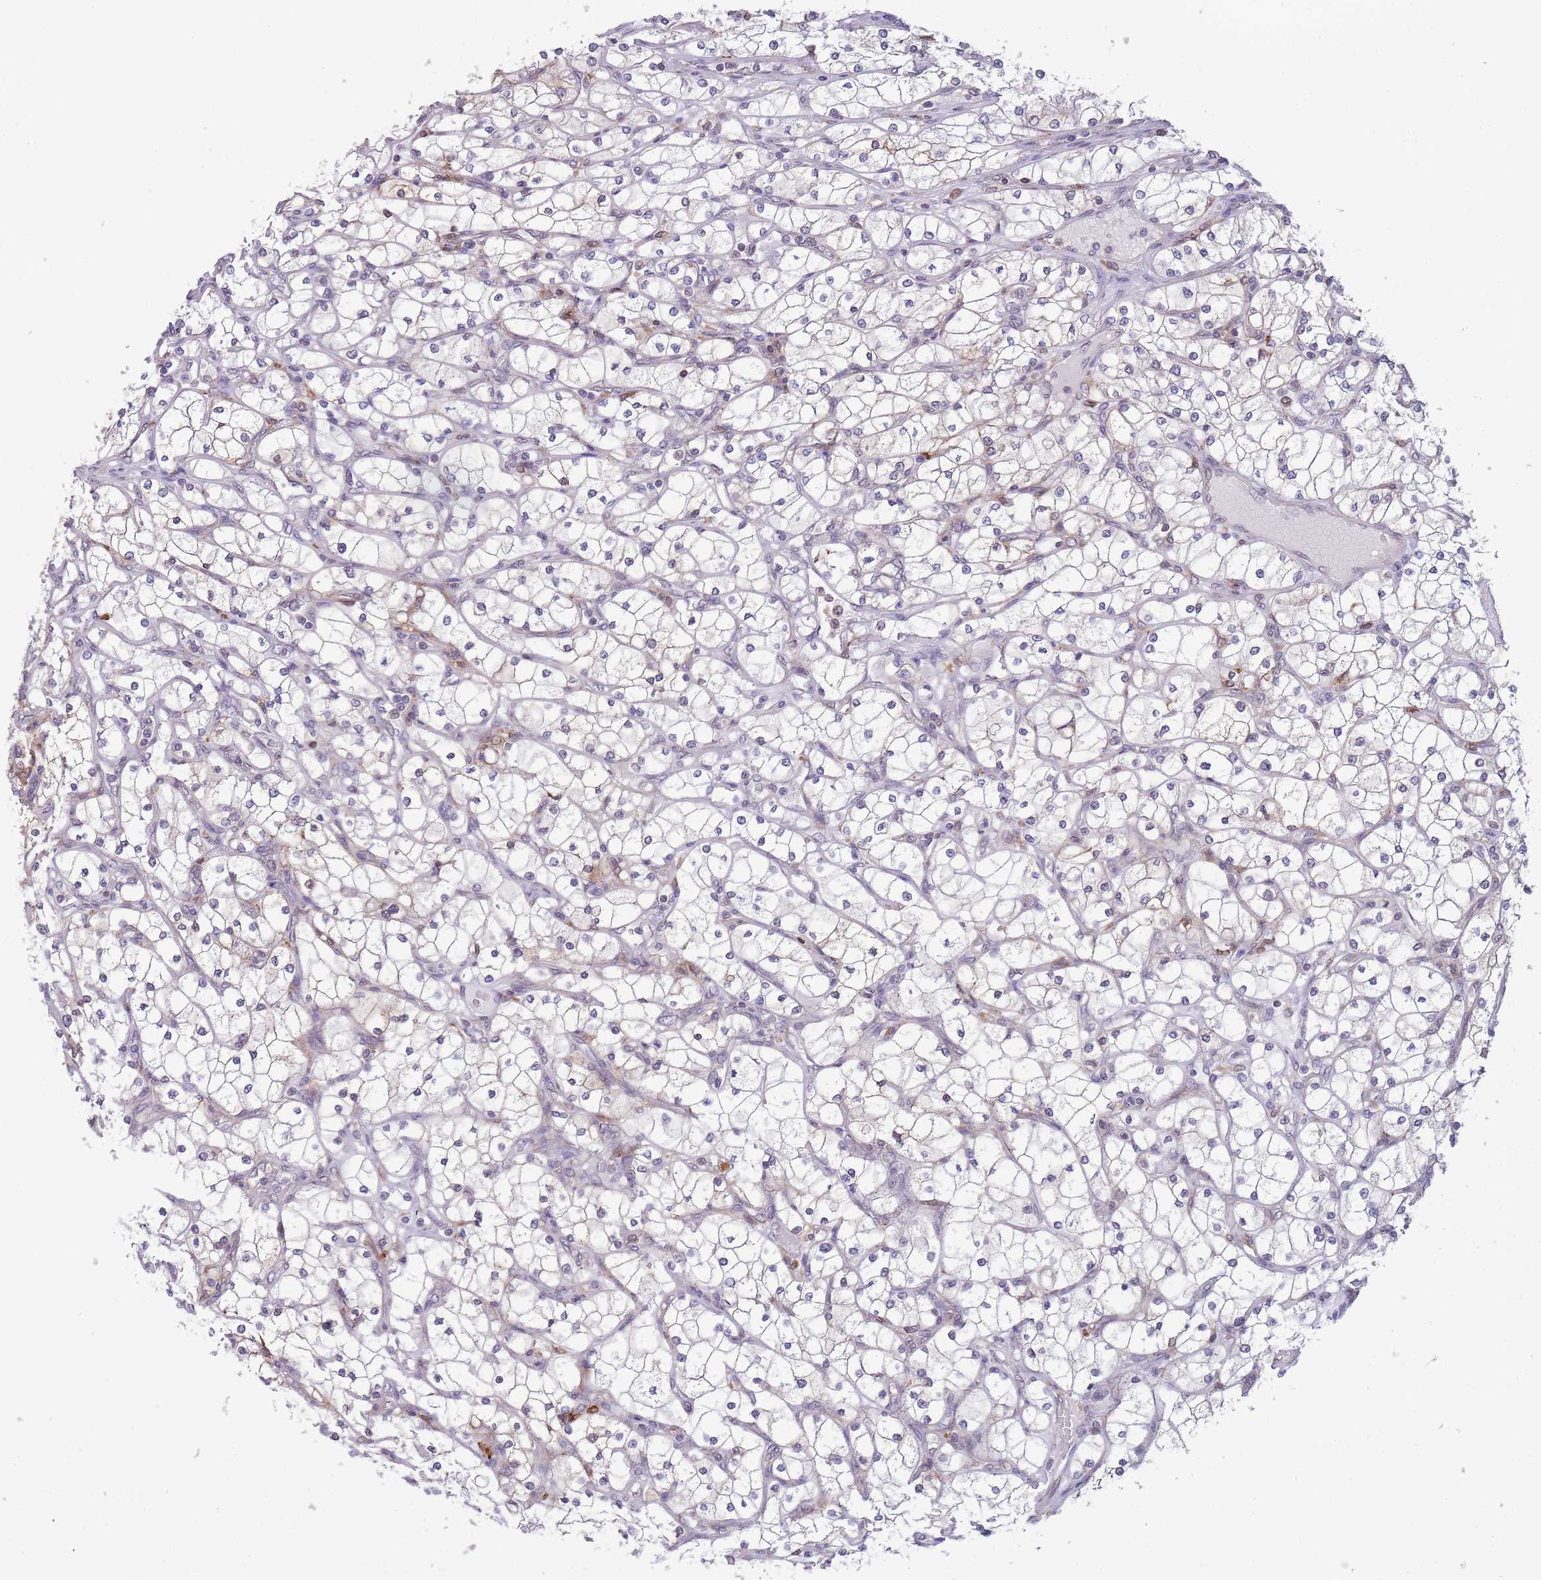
{"staining": {"intensity": "weak", "quantity": "<25%", "location": "cytoplasmic/membranous"}, "tissue": "renal cancer", "cell_type": "Tumor cells", "image_type": "cancer", "snomed": [{"axis": "morphology", "description": "Adenocarcinoma, NOS"}, {"axis": "topography", "description": "Kidney"}], "caption": "A high-resolution histopathology image shows immunohistochemistry staining of renal cancer, which displays no significant positivity in tumor cells. The staining was performed using DAB (3,3'-diaminobenzidine) to visualize the protein expression in brown, while the nuclei were stained in blue with hematoxylin (Magnification: 20x).", "gene": "TMEM121", "patient": {"sex": "male", "age": 80}}